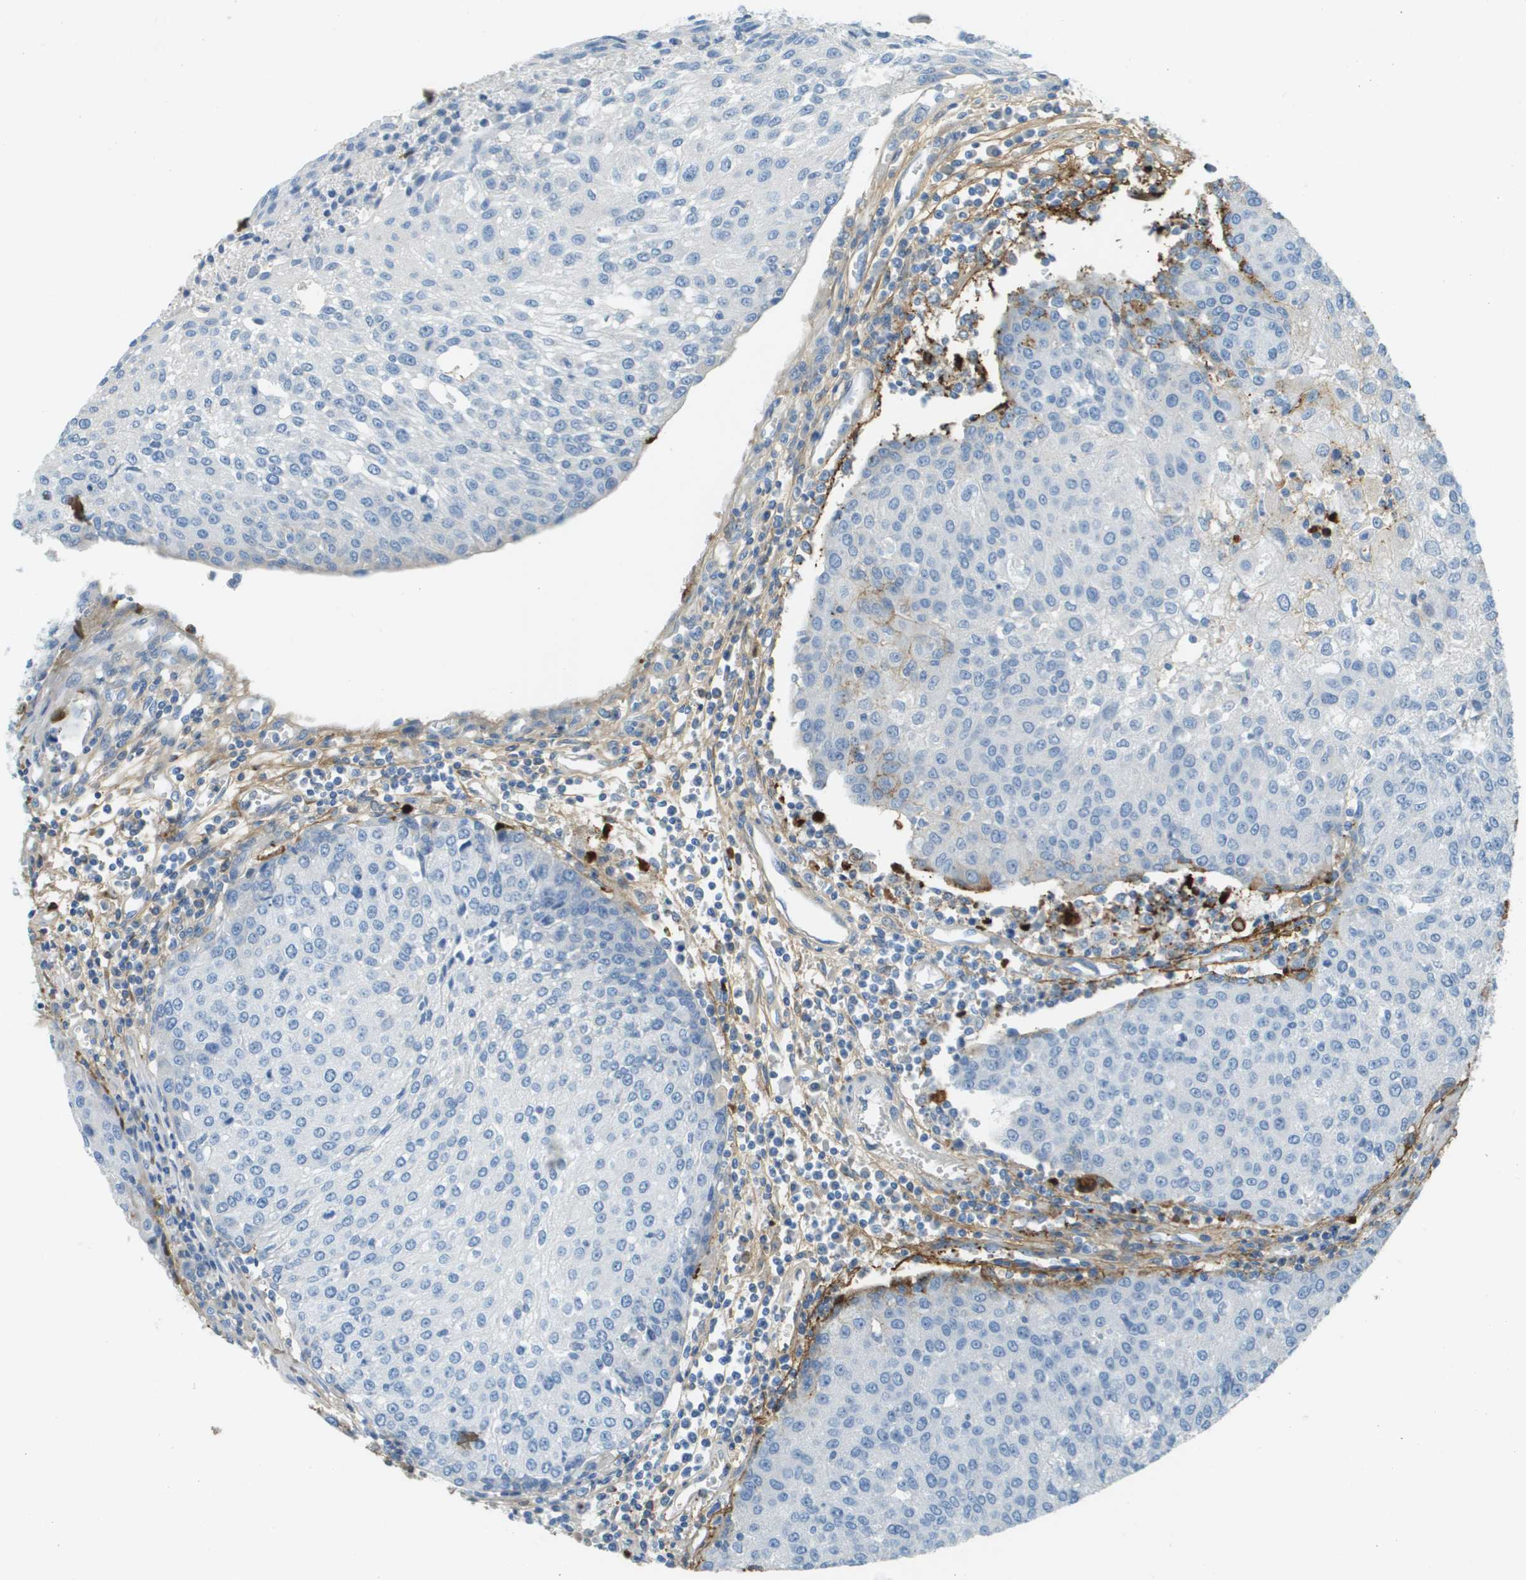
{"staining": {"intensity": "negative", "quantity": "none", "location": "none"}, "tissue": "urothelial cancer", "cell_type": "Tumor cells", "image_type": "cancer", "snomed": [{"axis": "morphology", "description": "Urothelial carcinoma, High grade"}, {"axis": "topography", "description": "Urinary bladder"}], "caption": "This is a photomicrograph of IHC staining of high-grade urothelial carcinoma, which shows no expression in tumor cells.", "gene": "DCN", "patient": {"sex": "female", "age": 85}}